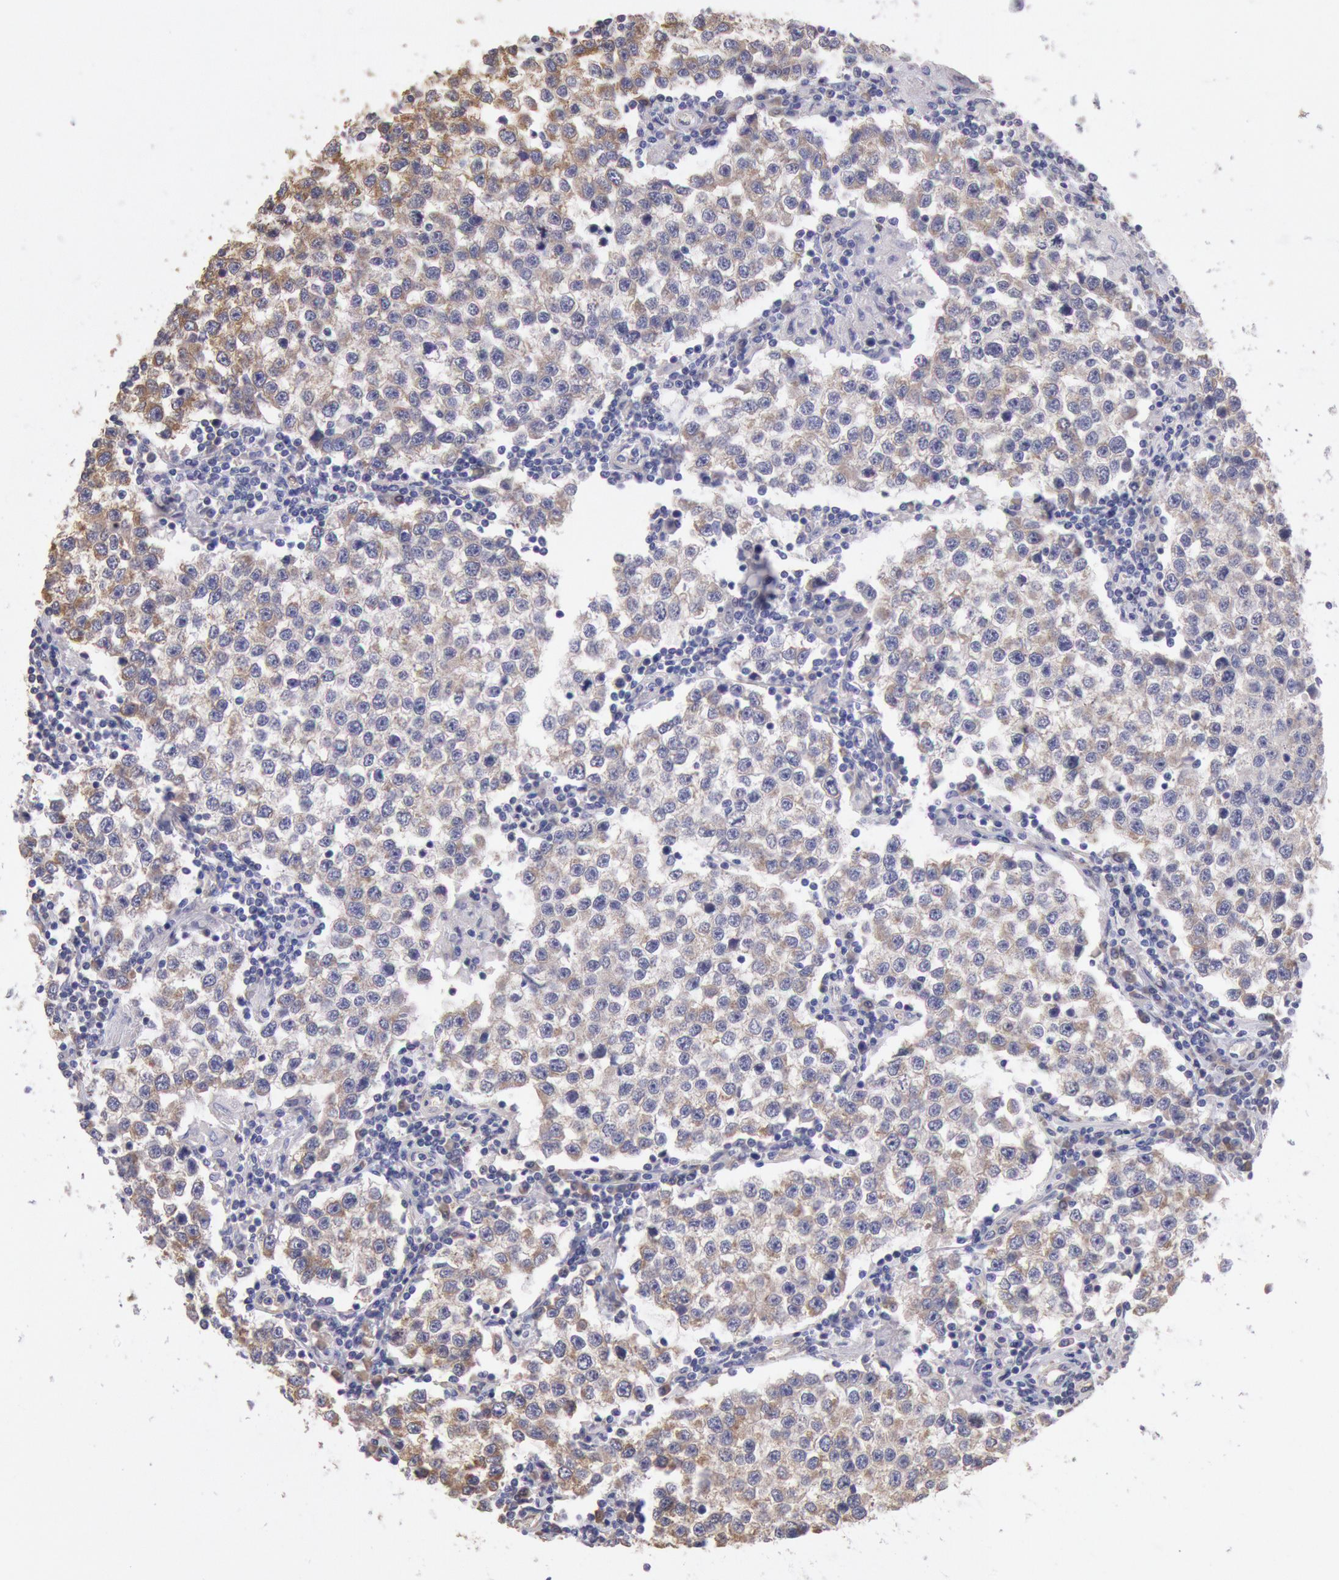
{"staining": {"intensity": "moderate", "quantity": ">75%", "location": "cytoplasmic/membranous"}, "tissue": "testis cancer", "cell_type": "Tumor cells", "image_type": "cancer", "snomed": [{"axis": "morphology", "description": "Seminoma, NOS"}, {"axis": "topography", "description": "Testis"}], "caption": "A photomicrograph of testis cancer stained for a protein shows moderate cytoplasmic/membranous brown staining in tumor cells. The protein is stained brown, and the nuclei are stained in blue (DAB IHC with brightfield microscopy, high magnification).", "gene": "DRG1", "patient": {"sex": "male", "age": 36}}